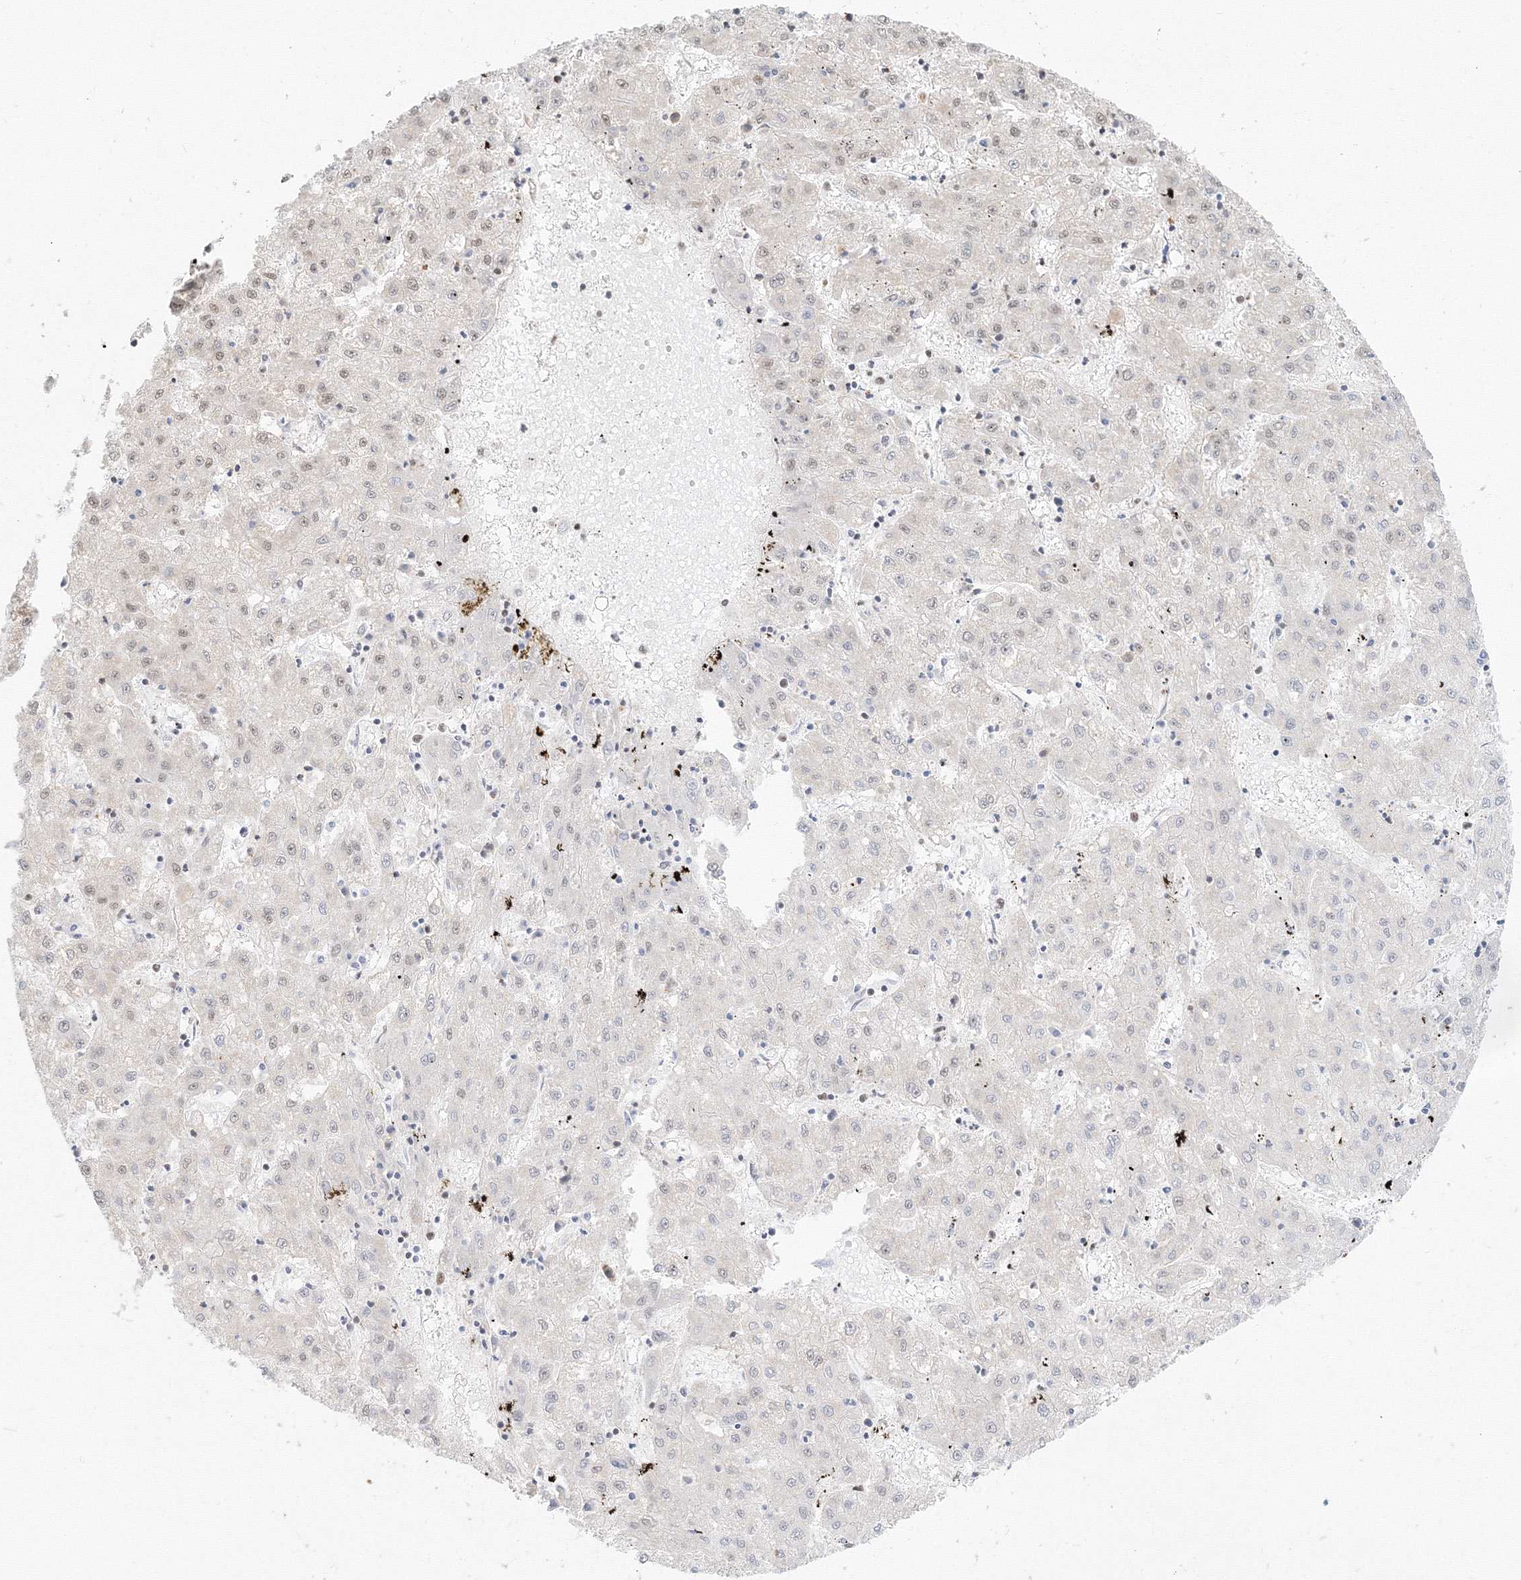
{"staining": {"intensity": "weak", "quantity": "<25%", "location": "nuclear"}, "tissue": "liver cancer", "cell_type": "Tumor cells", "image_type": "cancer", "snomed": [{"axis": "morphology", "description": "Carcinoma, Hepatocellular, NOS"}, {"axis": "topography", "description": "Liver"}], "caption": "Protein analysis of liver cancer shows no significant staining in tumor cells.", "gene": "PPP4R2", "patient": {"sex": "male", "age": 72}}